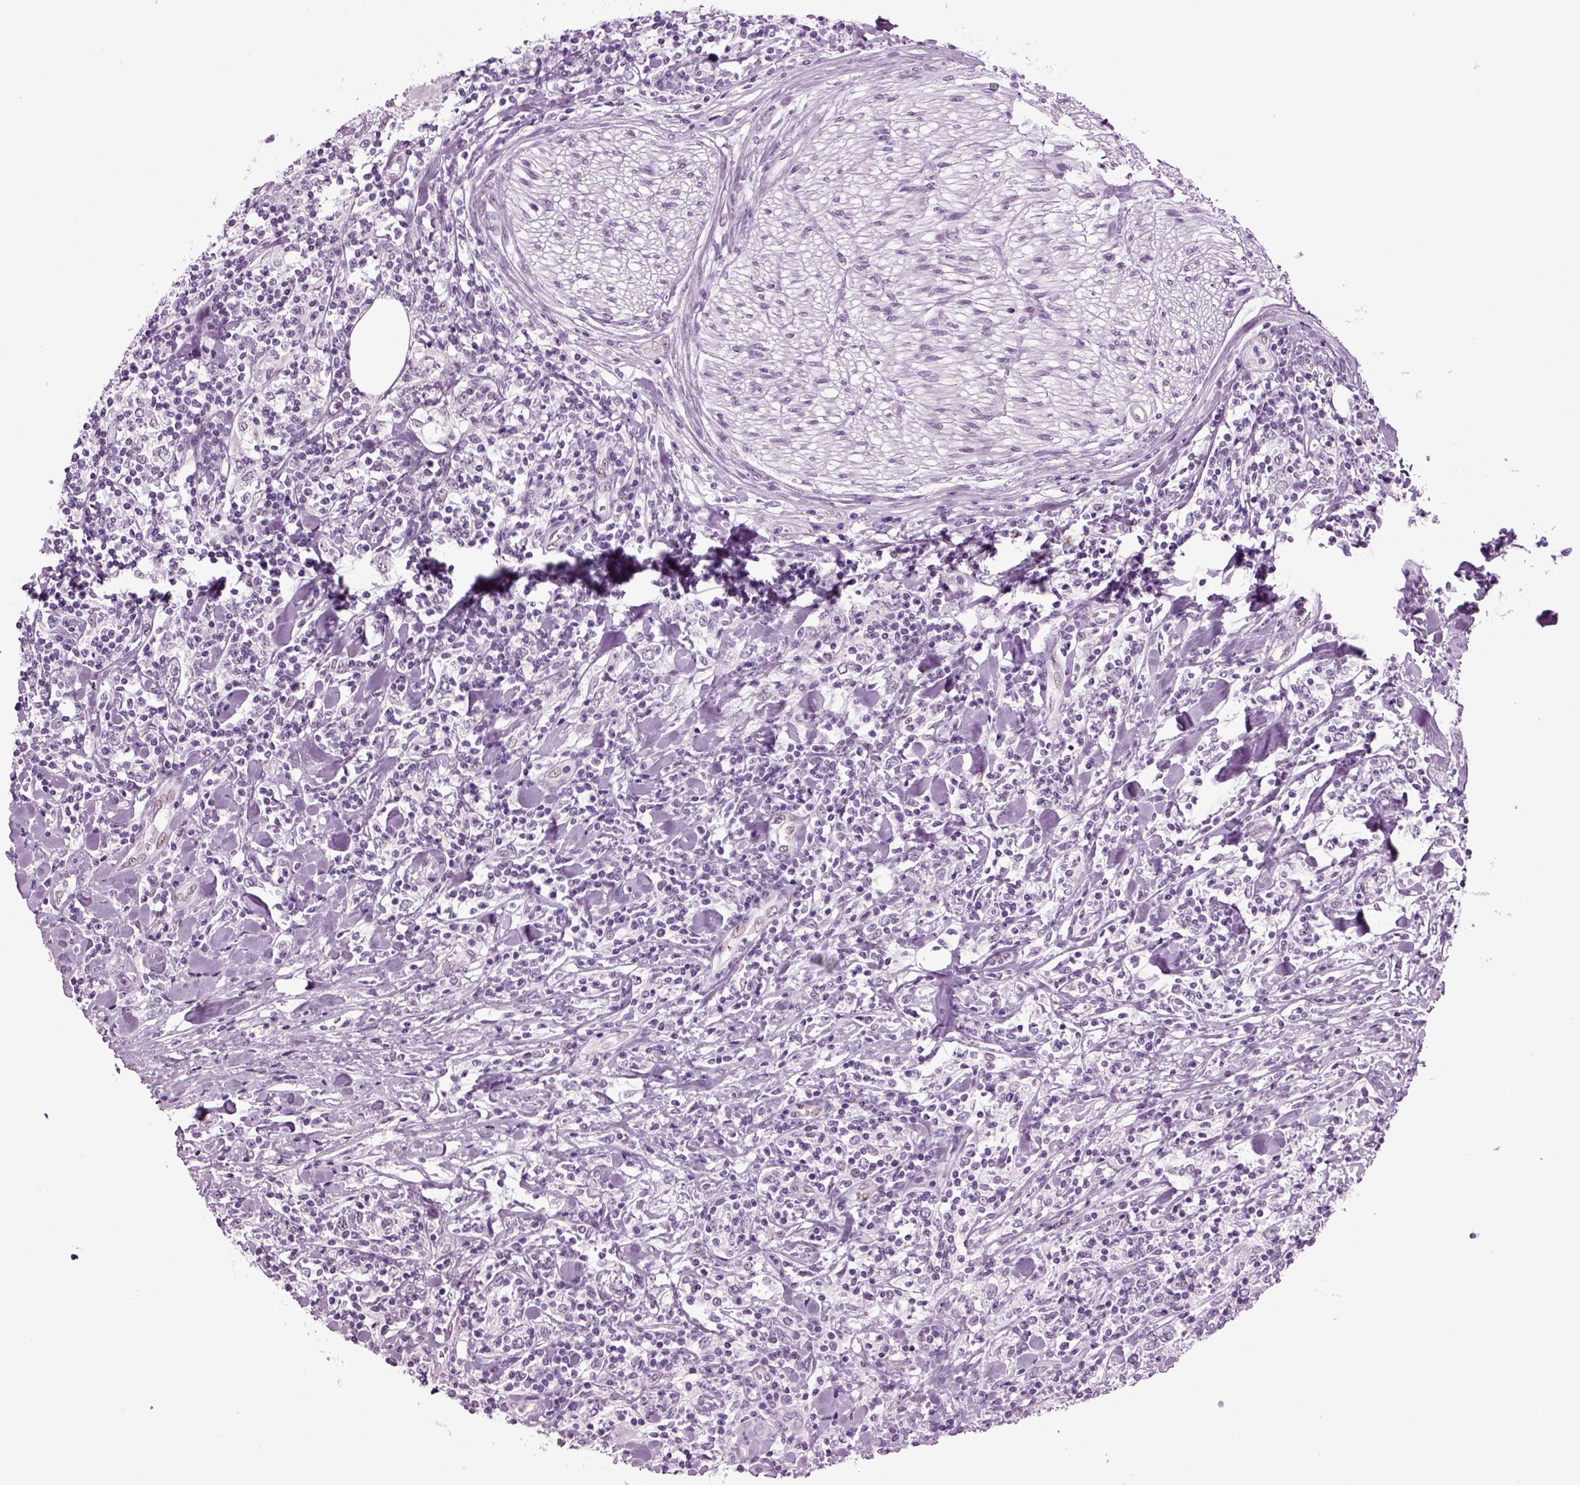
{"staining": {"intensity": "negative", "quantity": "none", "location": "none"}, "tissue": "lymphoma", "cell_type": "Tumor cells", "image_type": "cancer", "snomed": [{"axis": "morphology", "description": "Malignant lymphoma, non-Hodgkin's type, High grade"}, {"axis": "topography", "description": "Lymph node"}], "caption": "The photomicrograph shows no significant staining in tumor cells of lymphoma.", "gene": "RFX3", "patient": {"sex": "female", "age": 84}}